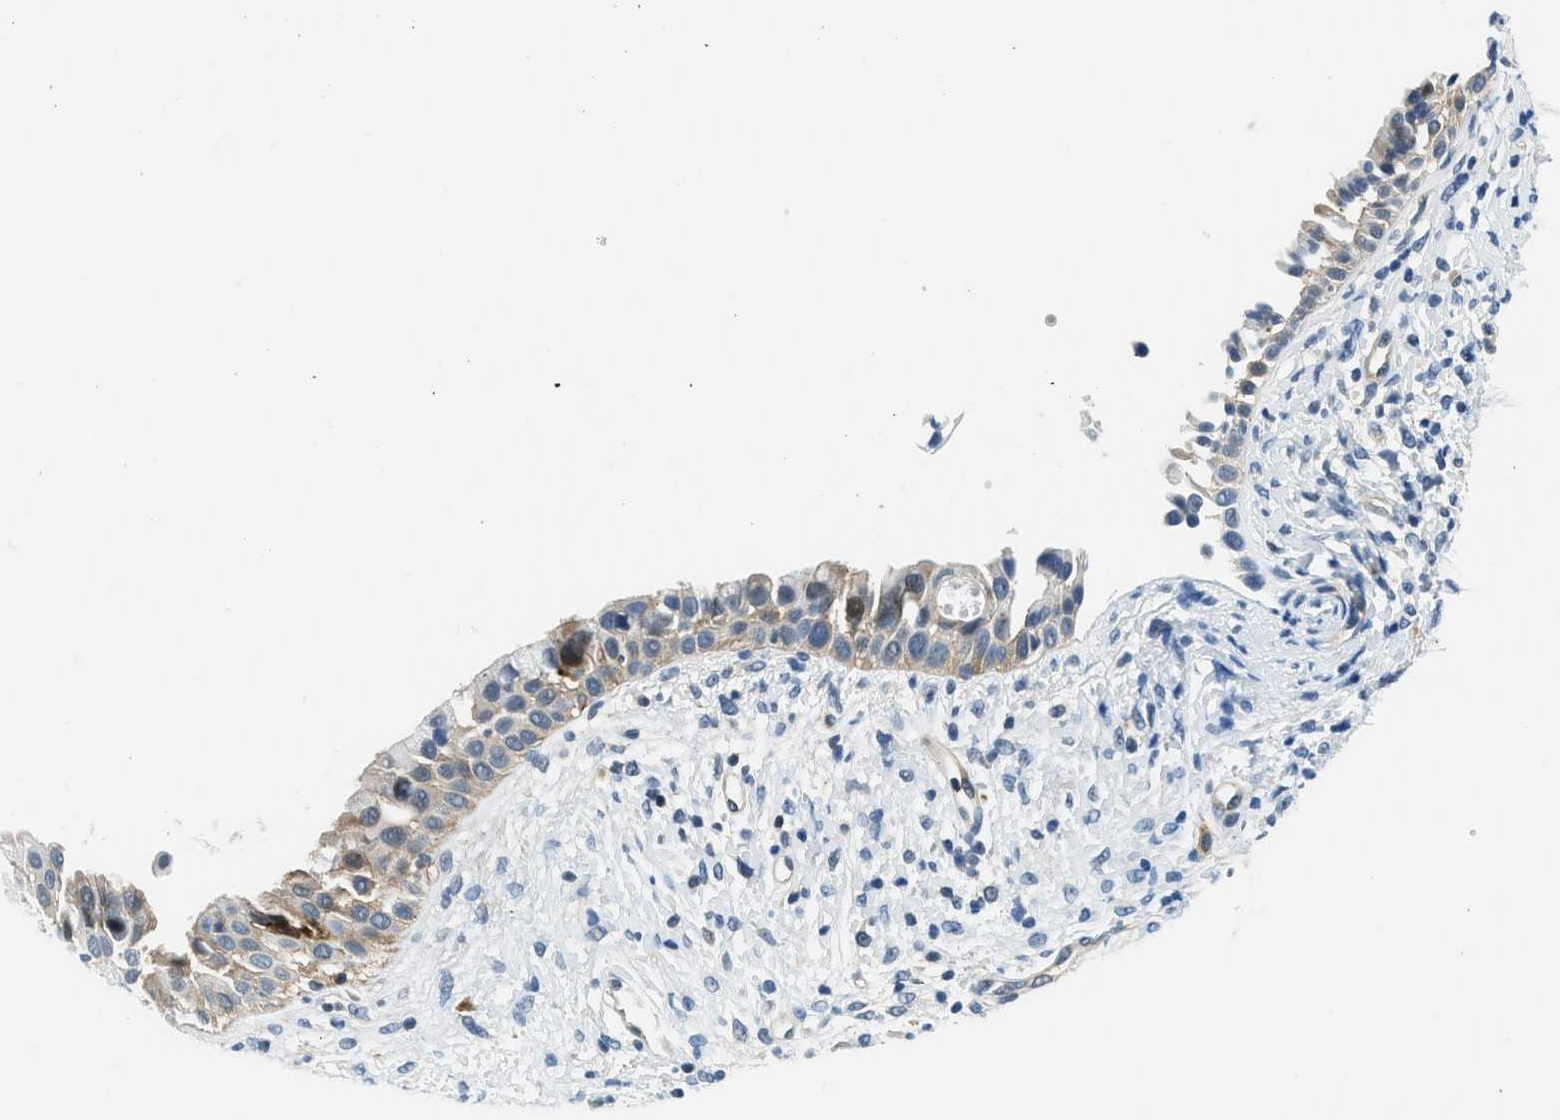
{"staining": {"intensity": "moderate", "quantity": ">75%", "location": "cytoplasmic/membranous"}, "tissue": "nasopharynx", "cell_type": "Respiratory epithelial cells", "image_type": "normal", "snomed": [{"axis": "morphology", "description": "Normal tissue, NOS"}, {"axis": "topography", "description": "Nasopharynx"}], "caption": "Brown immunohistochemical staining in benign nasopharynx reveals moderate cytoplasmic/membranous expression in about >75% of respiratory epithelial cells.", "gene": "CBLB", "patient": {"sex": "male", "age": 22}}